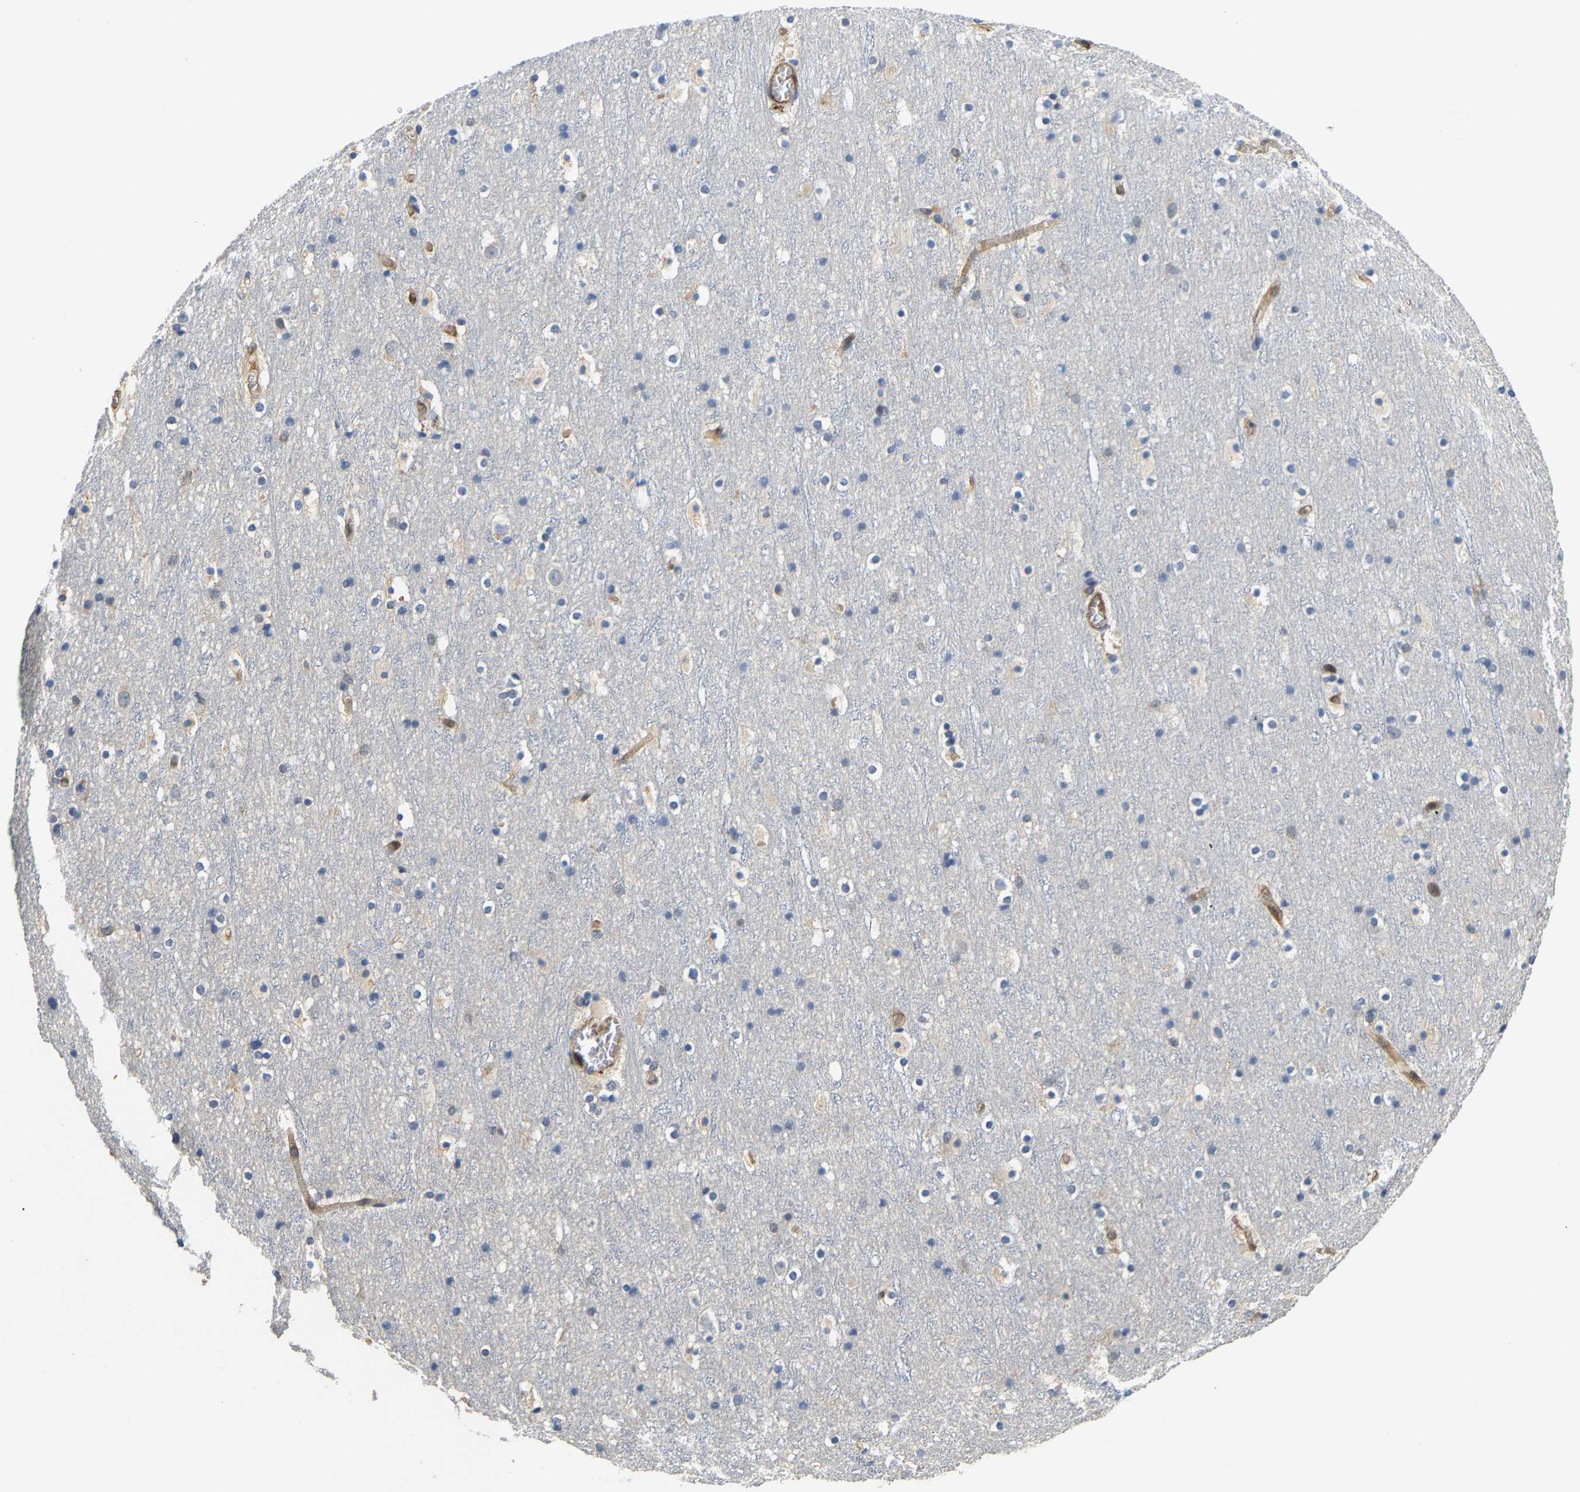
{"staining": {"intensity": "moderate", "quantity": ">75%", "location": "cytoplasmic/membranous"}, "tissue": "cerebral cortex", "cell_type": "Endothelial cells", "image_type": "normal", "snomed": [{"axis": "morphology", "description": "Normal tissue, NOS"}, {"axis": "topography", "description": "Cerebral cortex"}], "caption": "Immunohistochemical staining of unremarkable cerebral cortex demonstrates medium levels of moderate cytoplasmic/membranous staining in about >75% of endothelial cells. The protein of interest is shown in brown color, while the nuclei are stained blue.", "gene": "GIMAP7", "patient": {"sex": "male", "age": 45}}